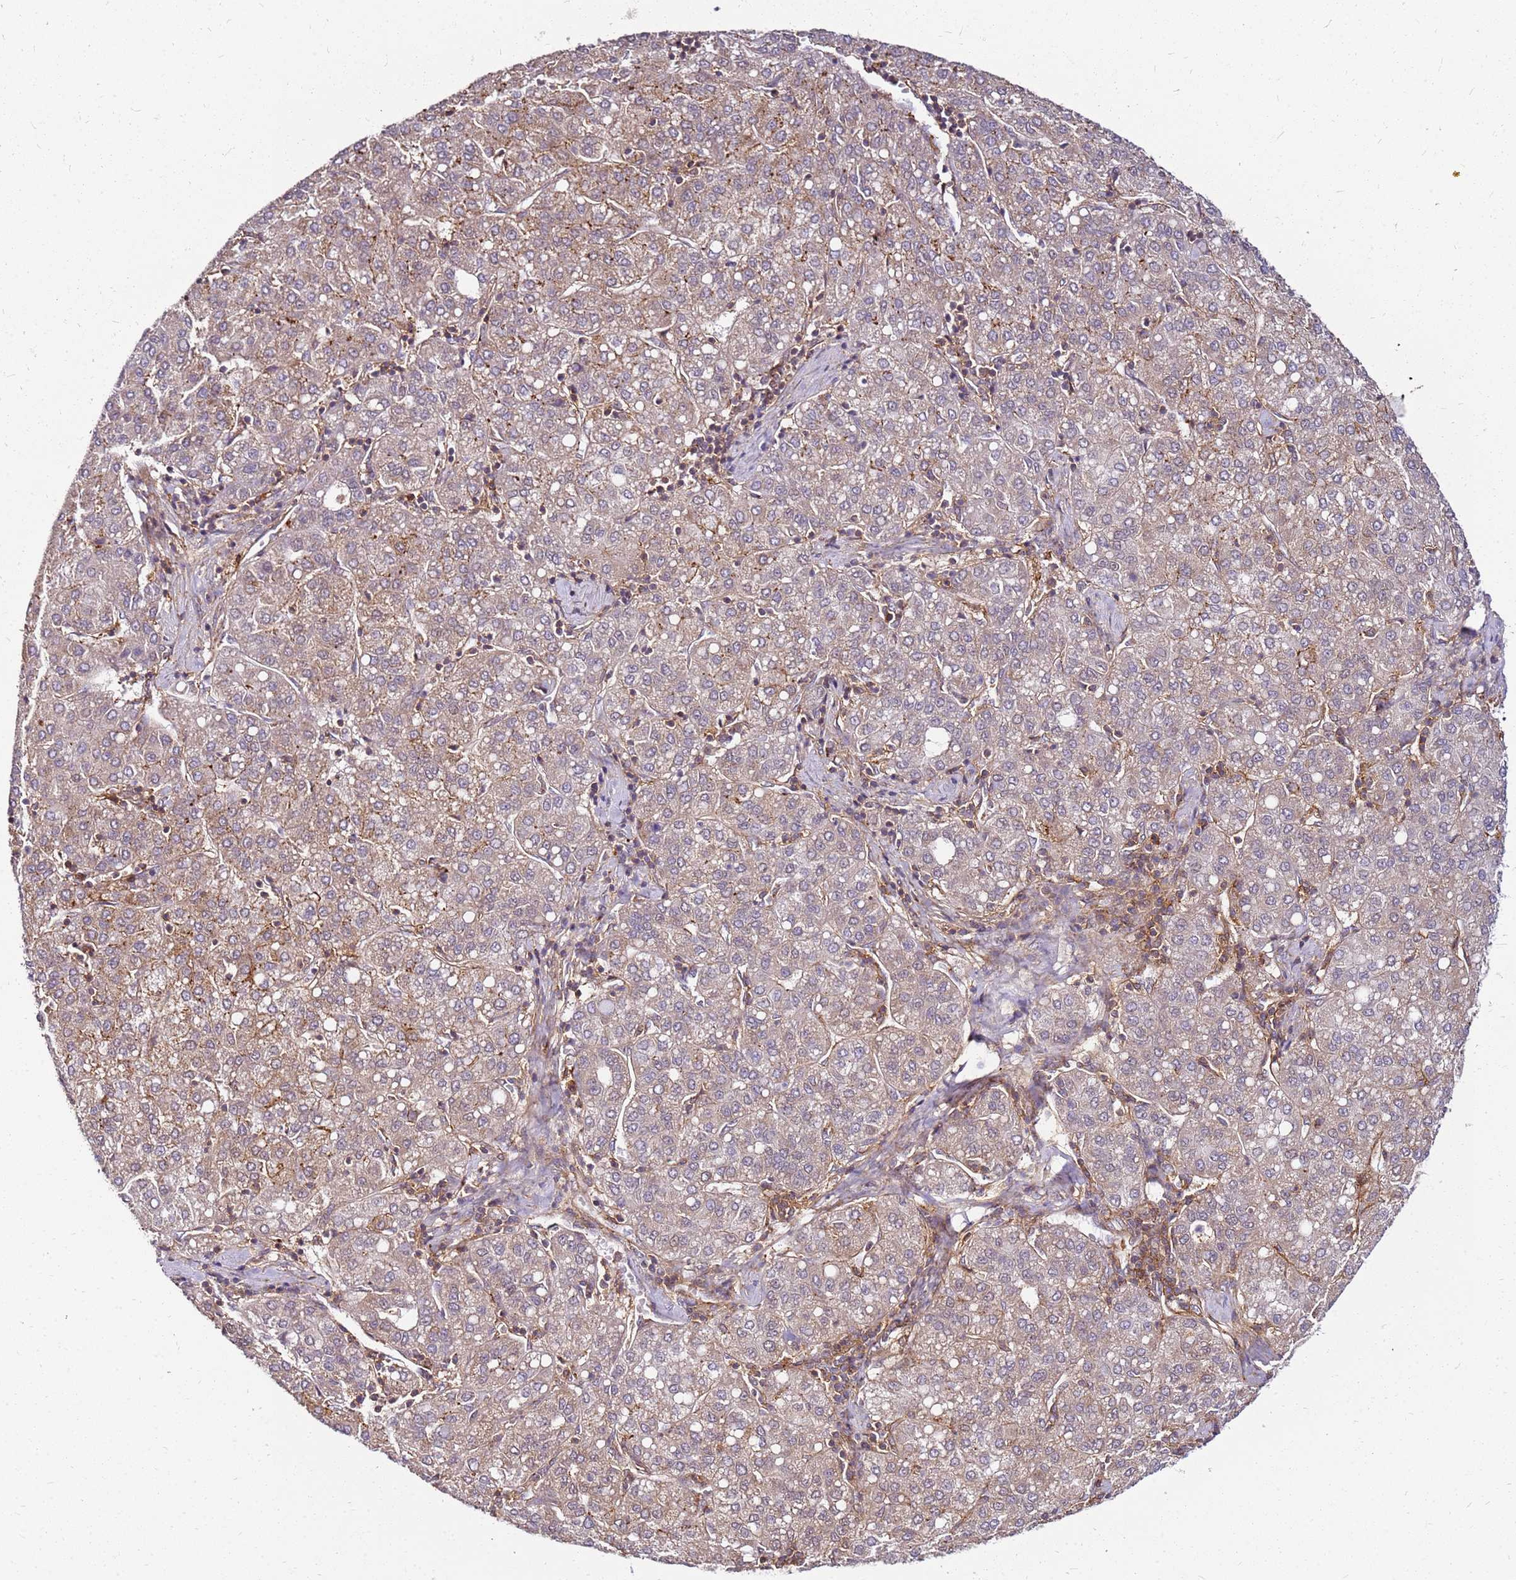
{"staining": {"intensity": "weak", "quantity": ">75%", "location": "cytoplasmic/membranous"}, "tissue": "liver cancer", "cell_type": "Tumor cells", "image_type": "cancer", "snomed": [{"axis": "morphology", "description": "Carcinoma, Hepatocellular, NOS"}, {"axis": "topography", "description": "Liver"}], "caption": "Liver hepatocellular carcinoma stained with a protein marker reveals weak staining in tumor cells.", "gene": "PIH1D1", "patient": {"sex": "male", "age": 65}}